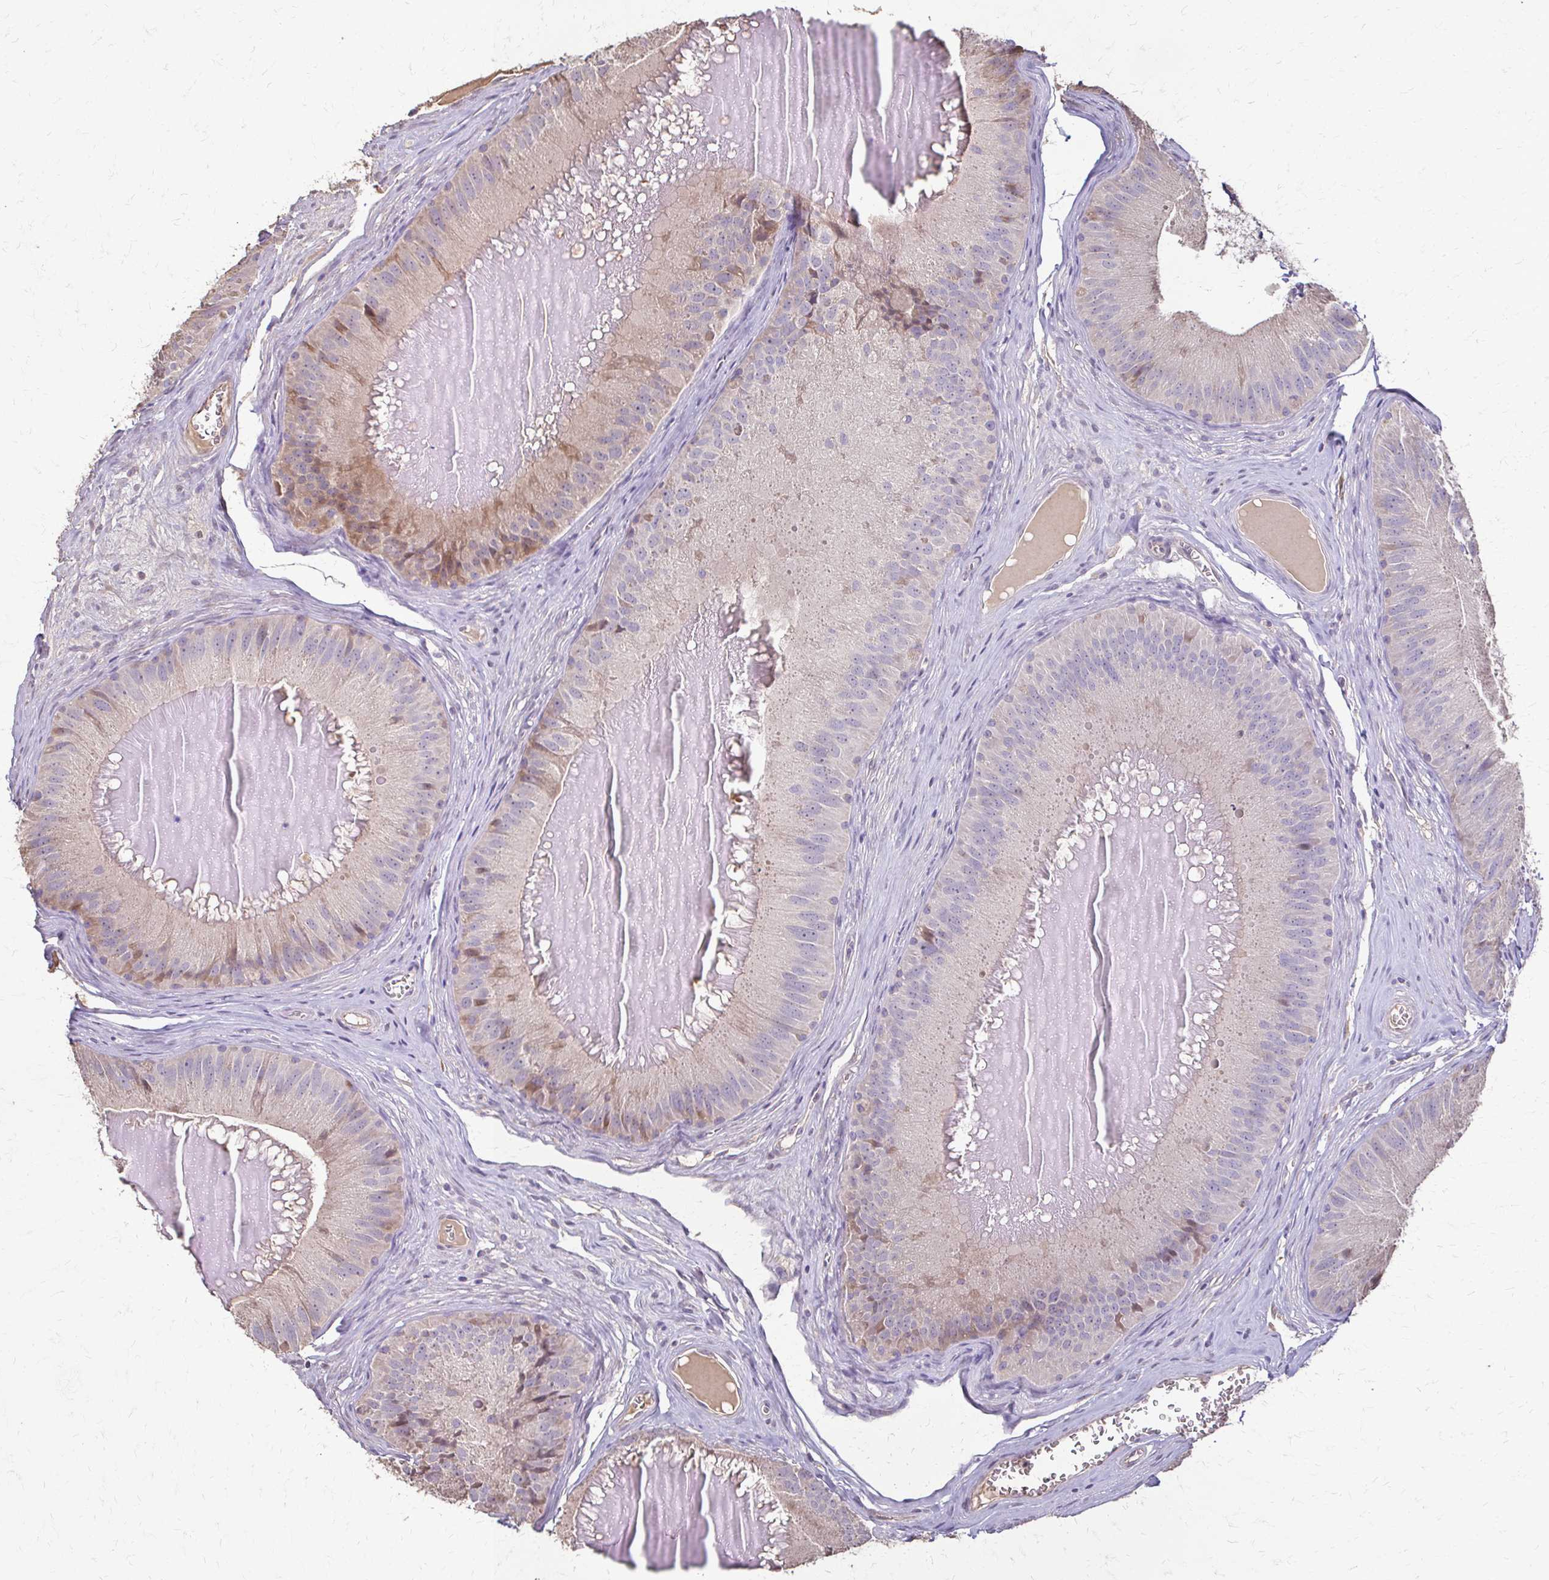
{"staining": {"intensity": "moderate", "quantity": "<25%", "location": "cytoplasmic/membranous"}, "tissue": "epididymis", "cell_type": "Glandular cells", "image_type": "normal", "snomed": [{"axis": "morphology", "description": "Normal tissue, NOS"}, {"axis": "topography", "description": "Epididymis, spermatic cord, NOS"}], "caption": "IHC of normal human epididymis shows low levels of moderate cytoplasmic/membranous positivity in approximately <25% of glandular cells.", "gene": "IL18BP", "patient": {"sex": "male", "age": 39}}